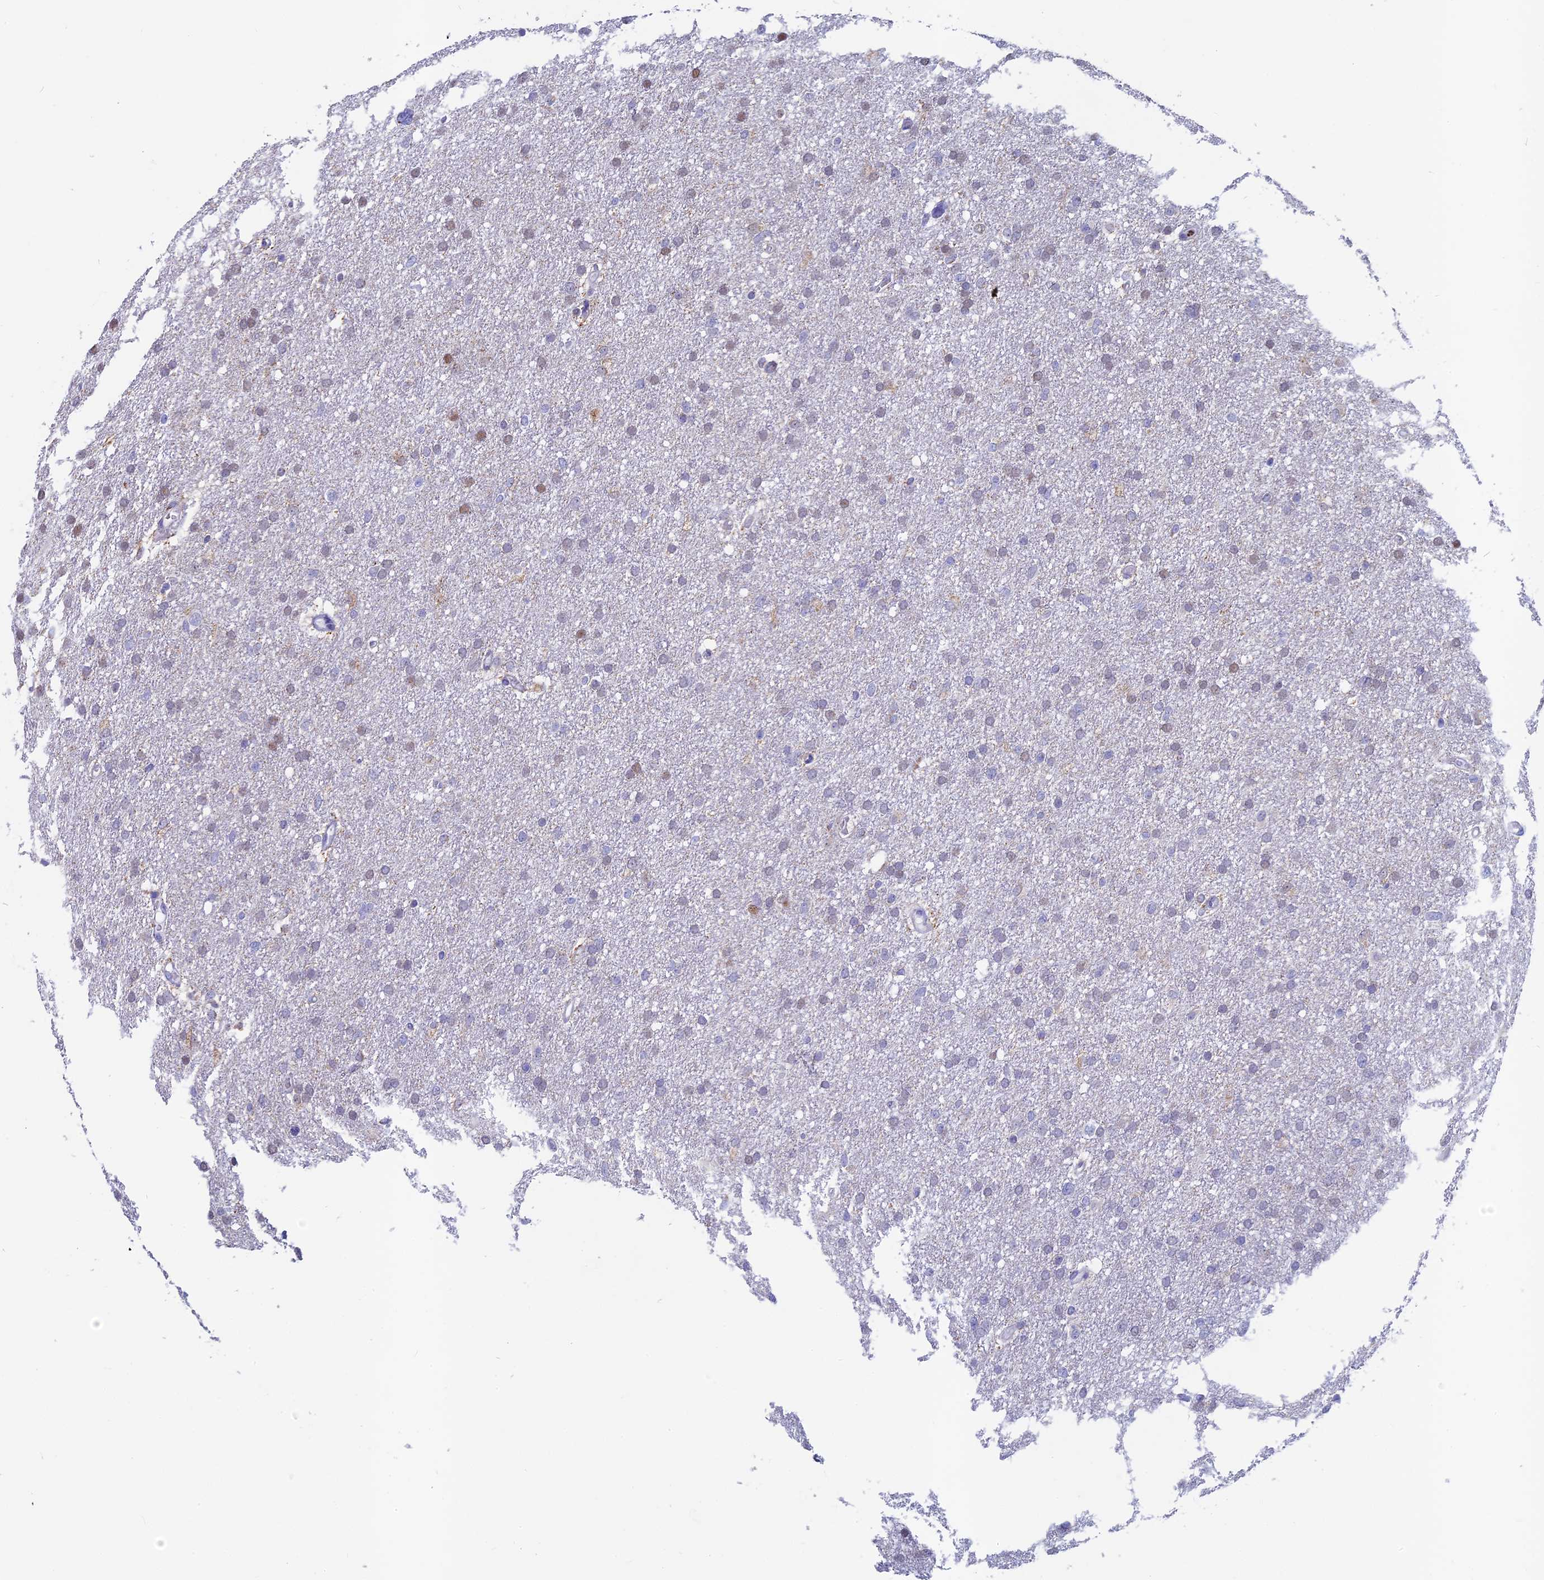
{"staining": {"intensity": "weak", "quantity": "<25%", "location": "nuclear"}, "tissue": "glioma", "cell_type": "Tumor cells", "image_type": "cancer", "snomed": [{"axis": "morphology", "description": "Glioma, malignant, High grade"}, {"axis": "topography", "description": "Cerebral cortex"}], "caption": "This is an IHC micrograph of human high-grade glioma (malignant). There is no expression in tumor cells.", "gene": "ACSS1", "patient": {"sex": "female", "age": 36}}